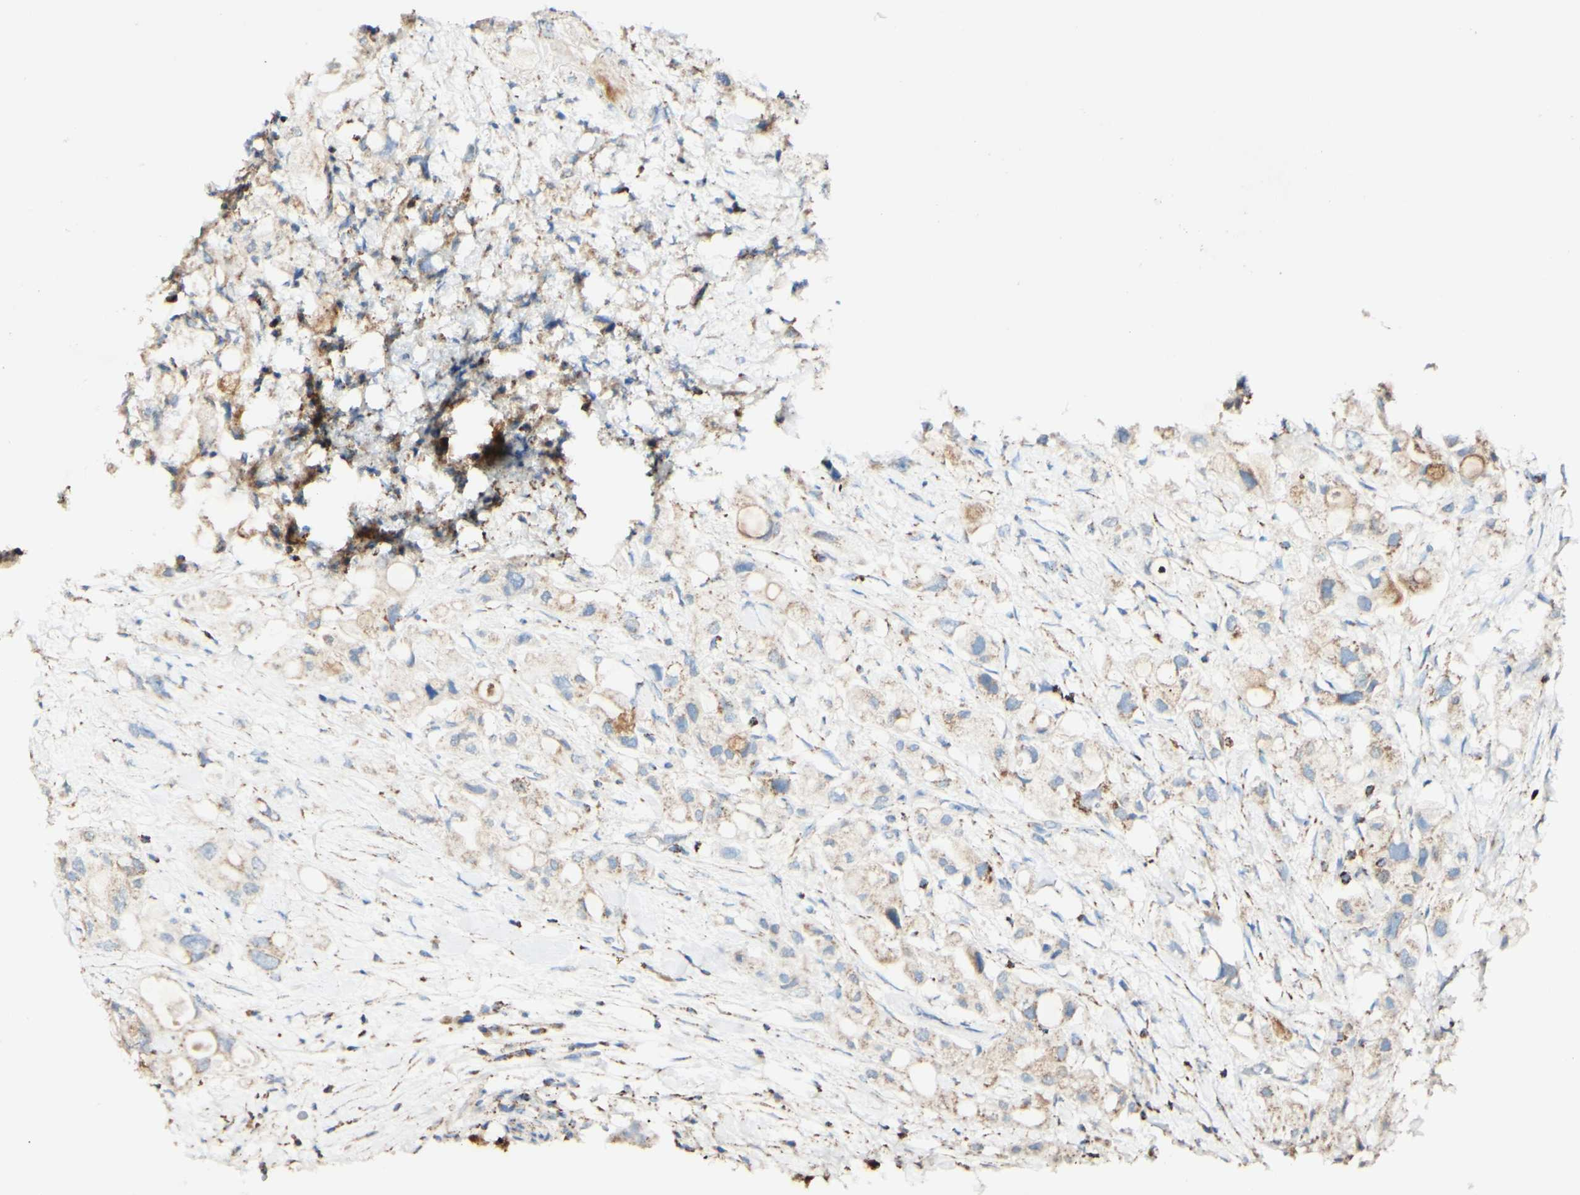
{"staining": {"intensity": "negative", "quantity": "none", "location": "none"}, "tissue": "pancreatic cancer", "cell_type": "Tumor cells", "image_type": "cancer", "snomed": [{"axis": "morphology", "description": "Adenocarcinoma, NOS"}, {"axis": "topography", "description": "Pancreas"}], "caption": "High magnification brightfield microscopy of pancreatic cancer stained with DAB (3,3'-diaminobenzidine) (brown) and counterstained with hematoxylin (blue): tumor cells show no significant positivity. (Stains: DAB immunohistochemistry with hematoxylin counter stain, Microscopy: brightfield microscopy at high magnification).", "gene": "OXCT1", "patient": {"sex": "female", "age": 56}}